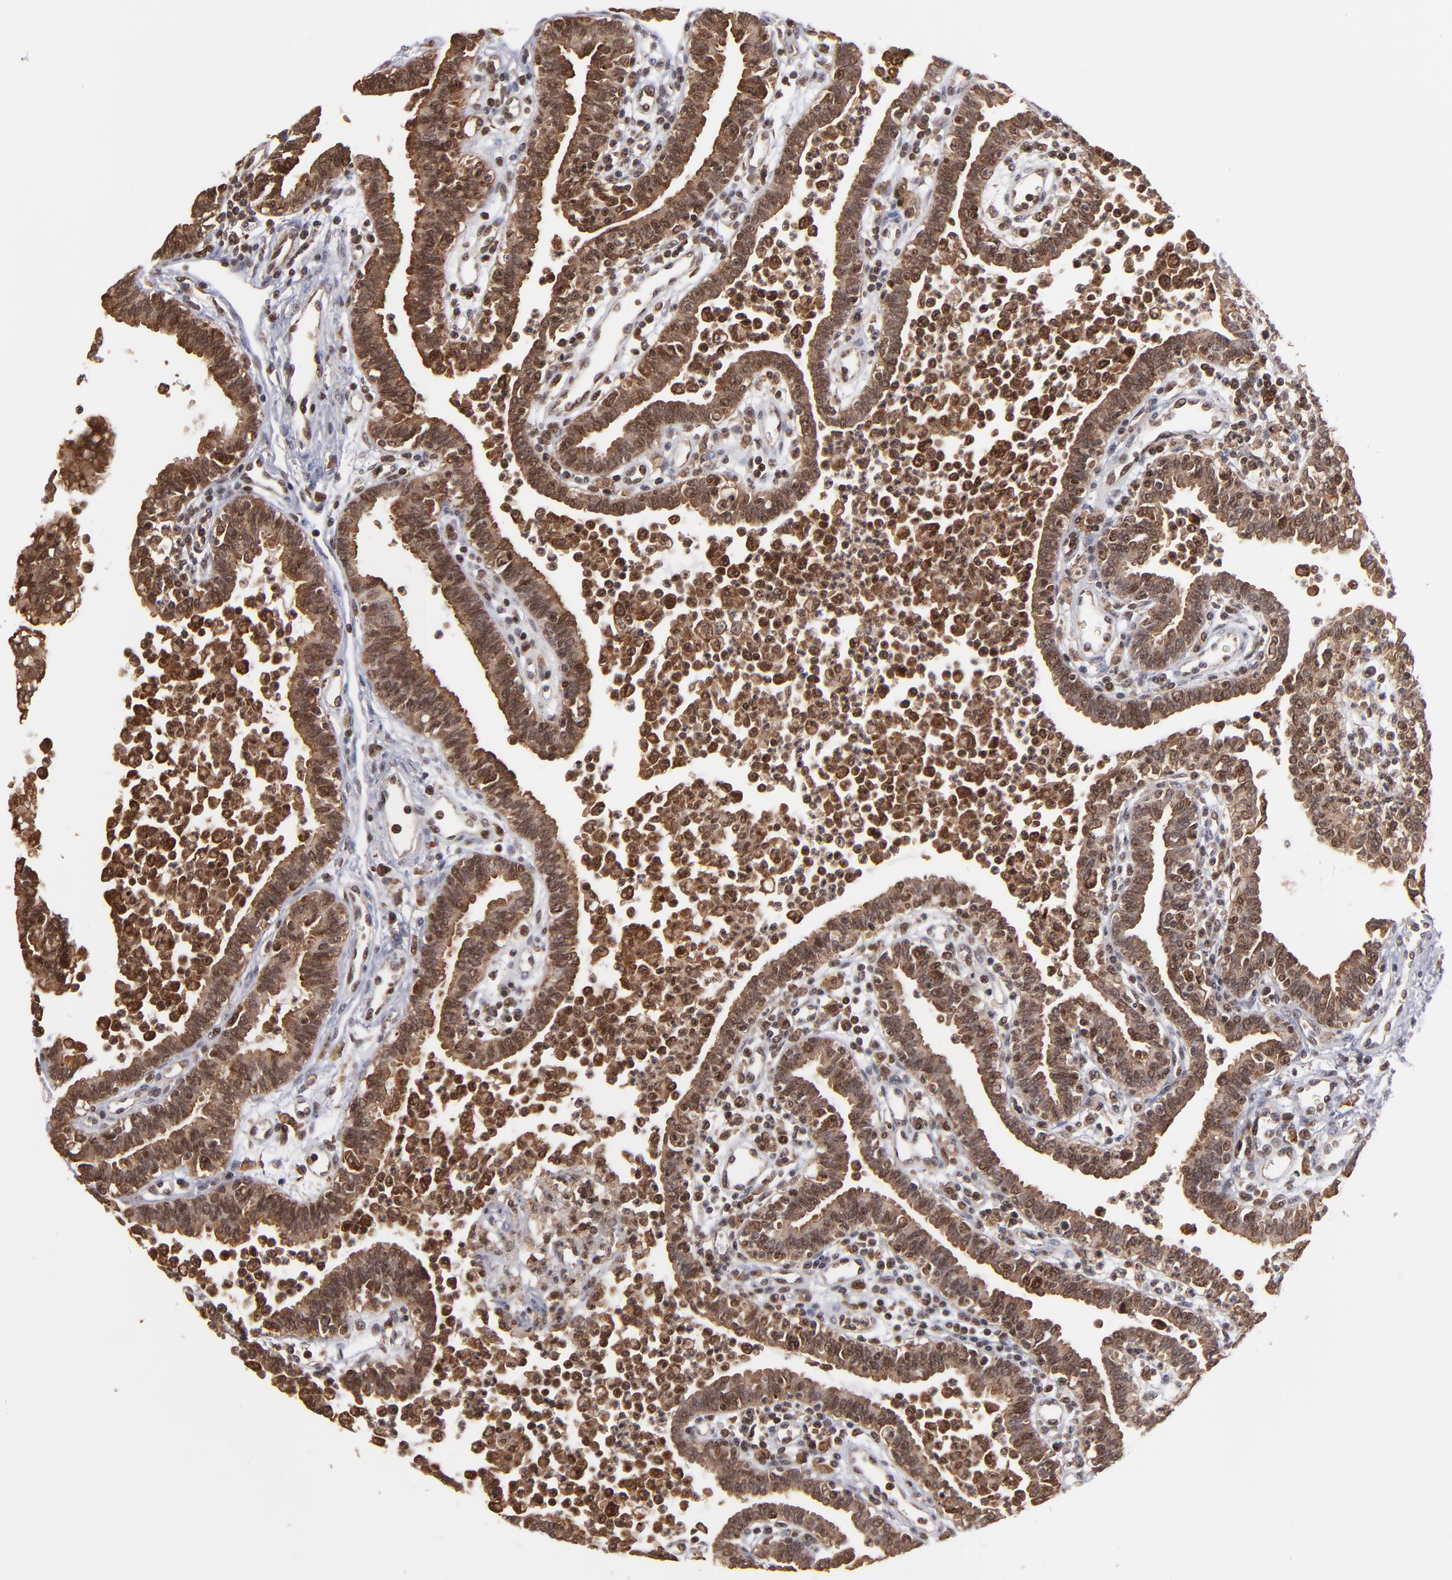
{"staining": {"intensity": "strong", "quantity": ">75%", "location": "cytoplasmic/membranous,nuclear"}, "tissue": "fallopian tube", "cell_type": "Glandular cells", "image_type": "normal", "snomed": [{"axis": "morphology", "description": "Normal tissue, NOS"}, {"axis": "topography", "description": "Fallopian tube"}], "caption": "Immunohistochemical staining of normal fallopian tube demonstrates >75% levels of strong cytoplasmic/membranous,nuclear protein positivity in about >75% of glandular cells. The staining was performed using DAB, with brown indicating positive protein expression. Nuclei are stained blue with hematoxylin.", "gene": "RGS6", "patient": {"sex": "female", "age": 36}}